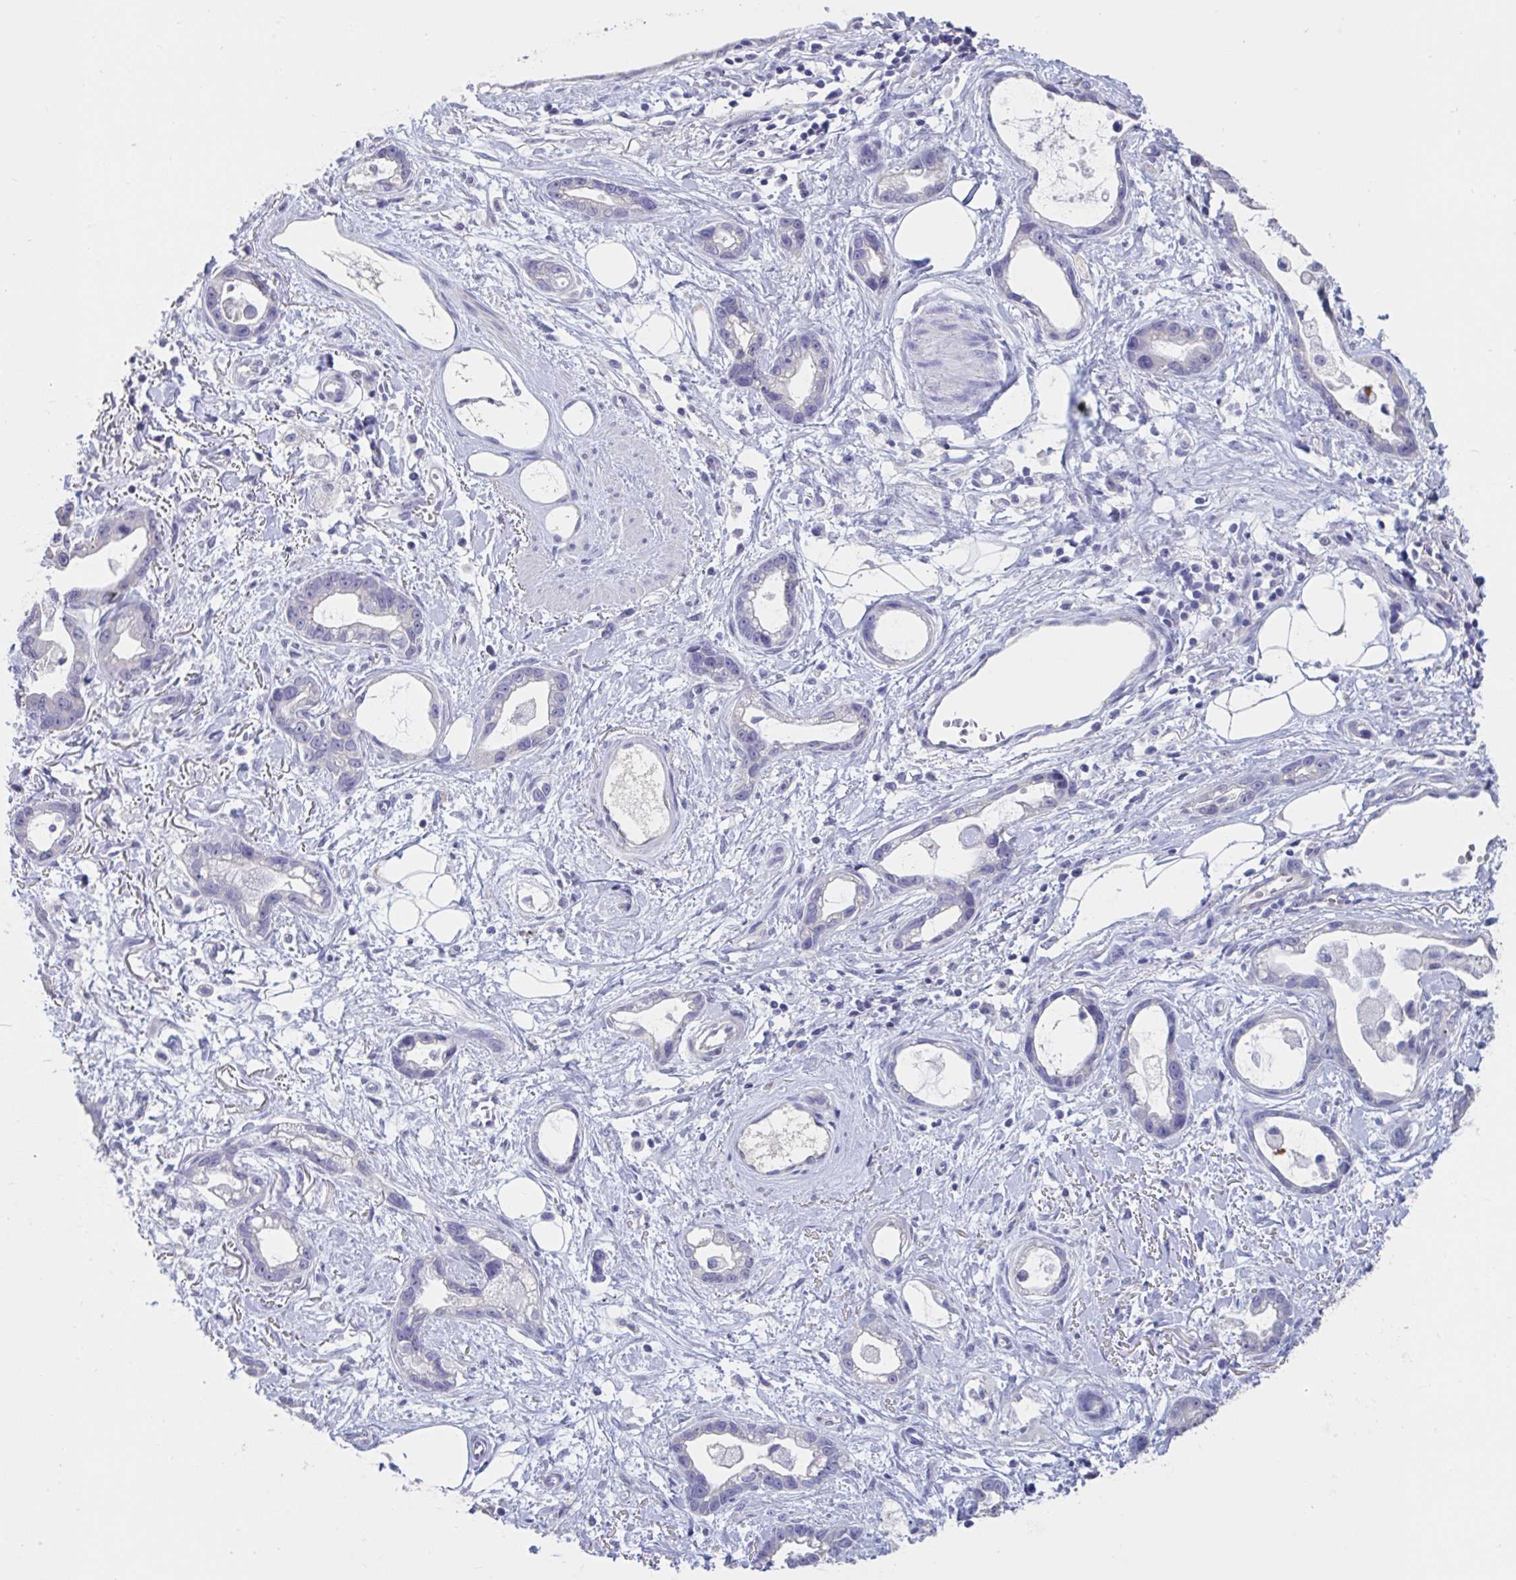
{"staining": {"intensity": "negative", "quantity": "none", "location": "none"}, "tissue": "stomach cancer", "cell_type": "Tumor cells", "image_type": "cancer", "snomed": [{"axis": "morphology", "description": "Adenocarcinoma, NOS"}, {"axis": "topography", "description": "Stomach"}], "caption": "High magnification brightfield microscopy of adenocarcinoma (stomach) stained with DAB (3,3'-diaminobenzidine) (brown) and counterstained with hematoxylin (blue): tumor cells show no significant expression.", "gene": "GPR162", "patient": {"sex": "male", "age": 55}}